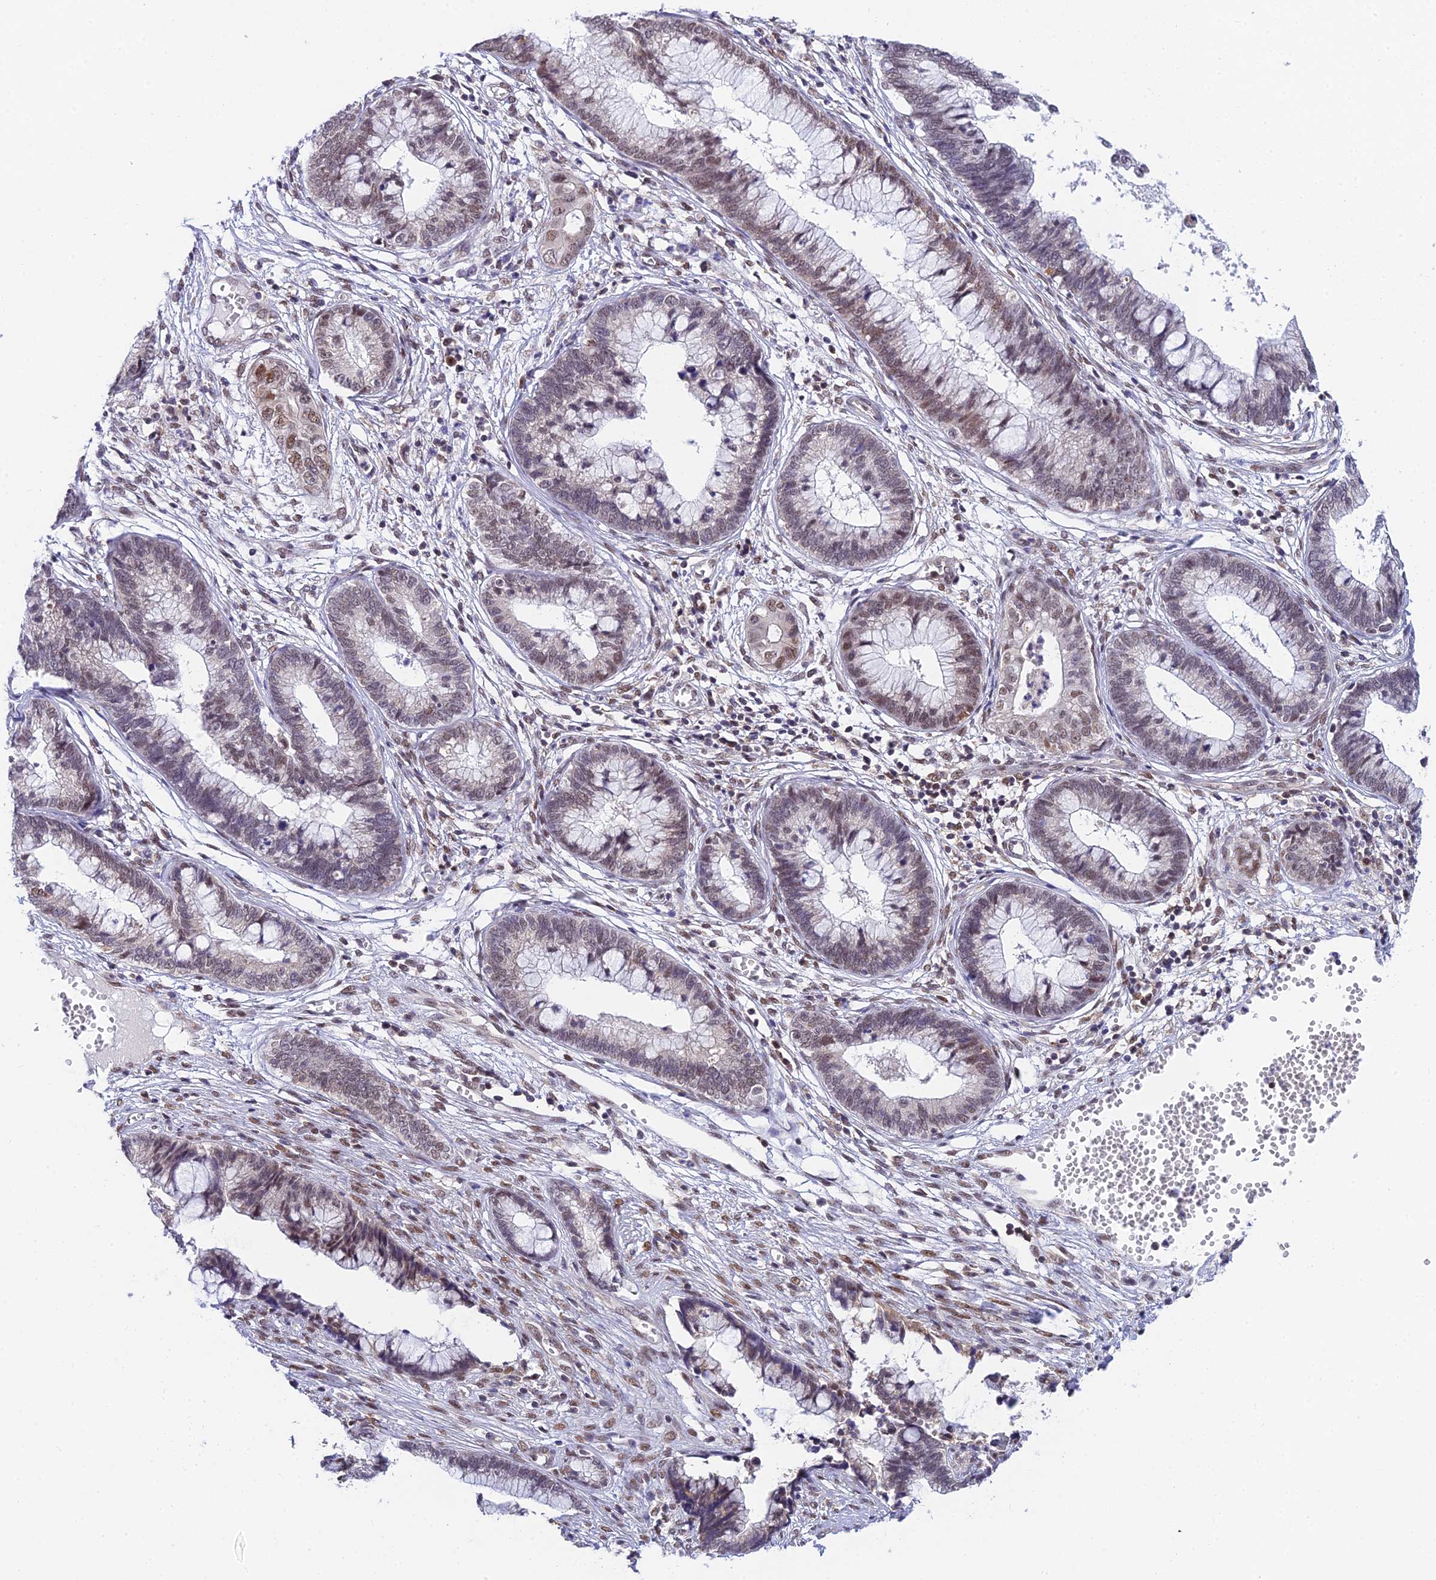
{"staining": {"intensity": "weak", "quantity": "25%-75%", "location": "nuclear"}, "tissue": "cervical cancer", "cell_type": "Tumor cells", "image_type": "cancer", "snomed": [{"axis": "morphology", "description": "Adenocarcinoma, NOS"}, {"axis": "topography", "description": "Cervix"}], "caption": "Human cervical cancer stained for a protein (brown) displays weak nuclear positive expression in about 25%-75% of tumor cells.", "gene": "C2orf49", "patient": {"sex": "female", "age": 44}}